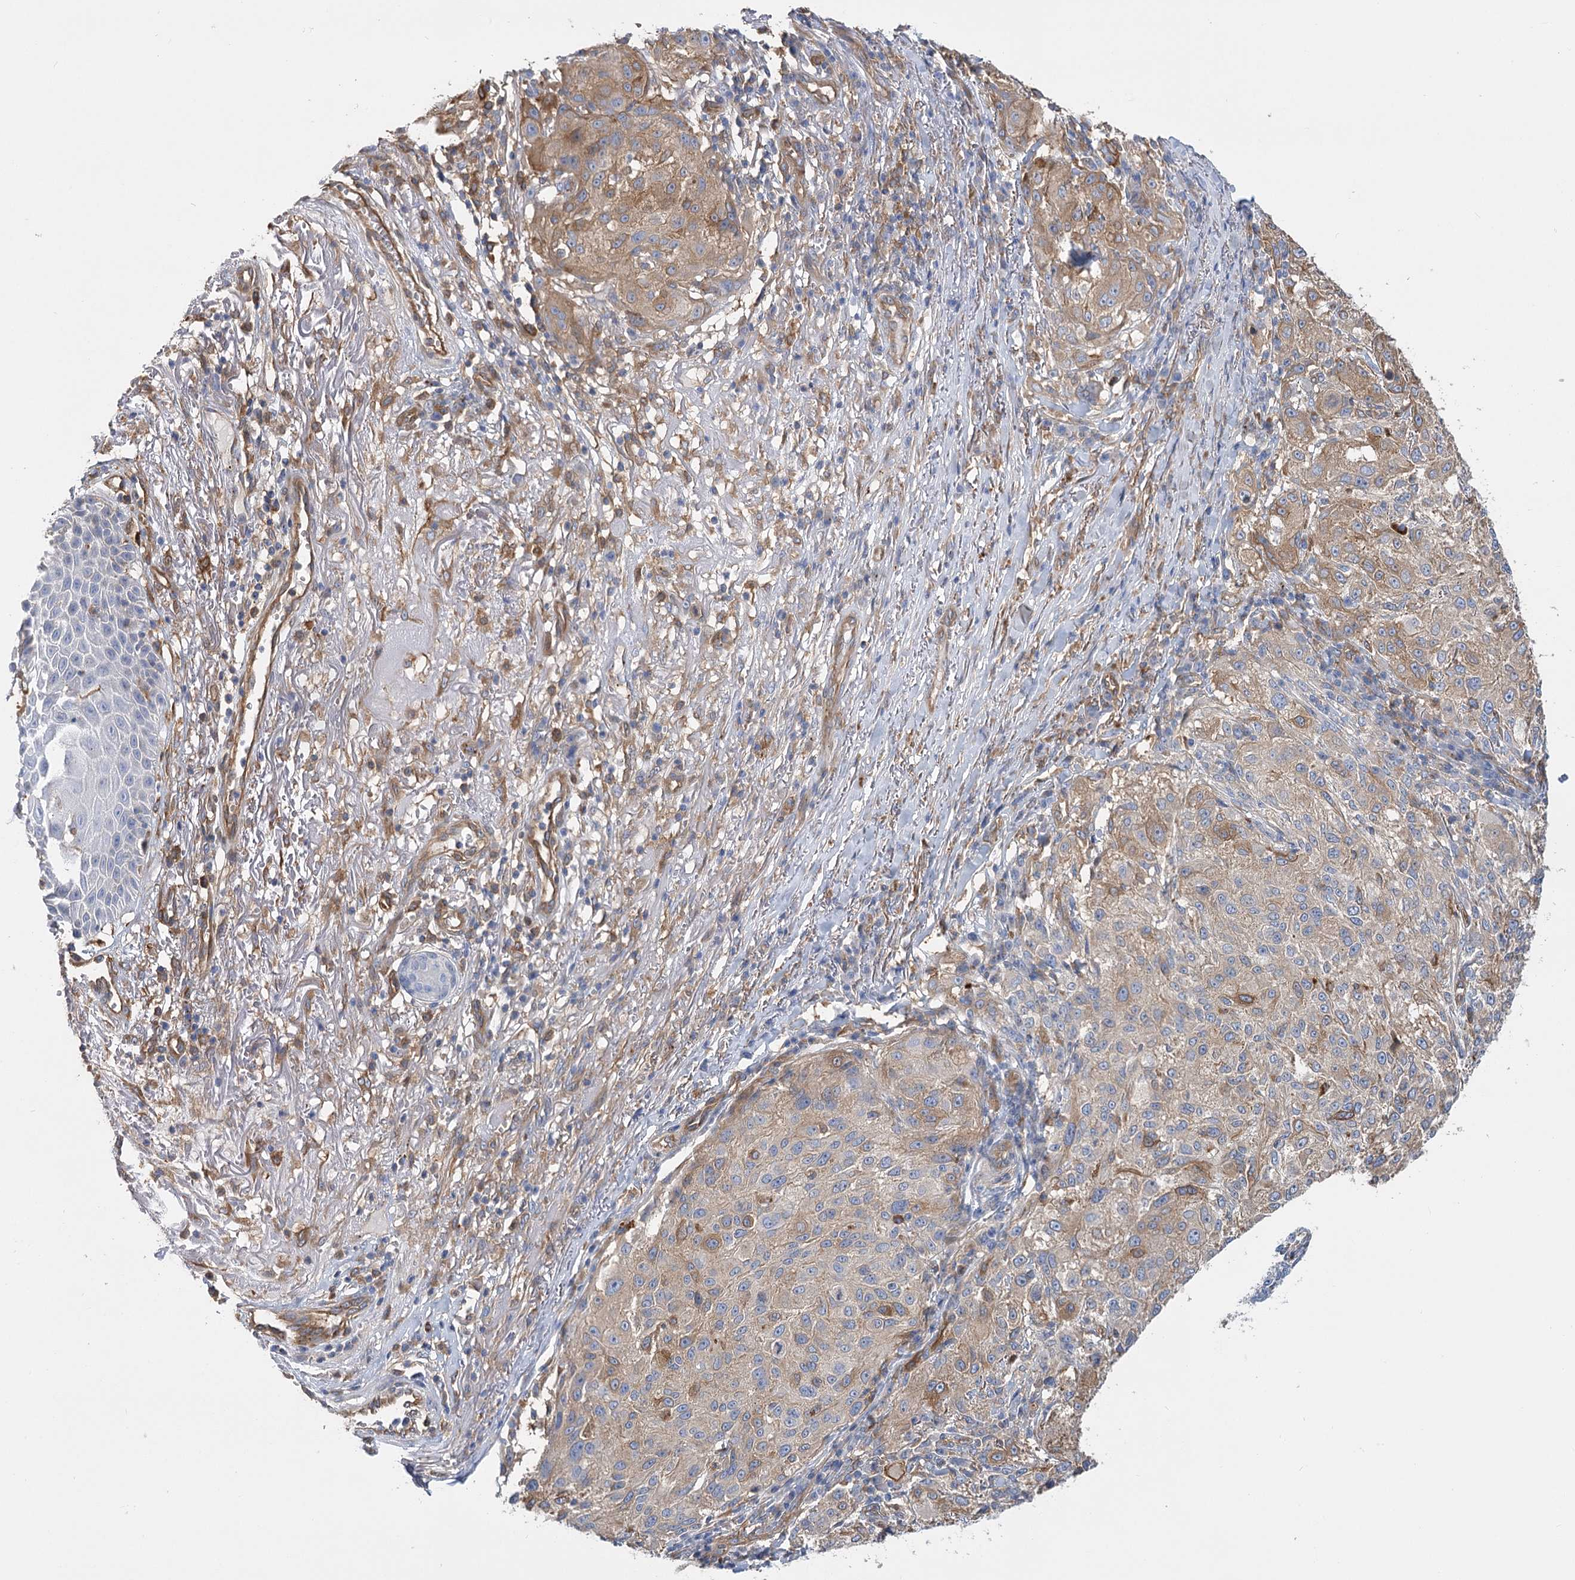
{"staining": {"intensity": "weak", "quantity": ">75%", "location": "cytoplasmic/membranous"}, "tissue": "melanoma", "cell_type": "Tumor cells", "image_type": "cancer", "snomed": [{"axis": "morphology", "description": "Necrosis, NOS"}, {"axis": "morphology", "description": "Malignant melanoma, NOS"}, {"axis": "topography", "description": "Skin"}], "caption": "Immunohistochemical staining of melanoma demonstrates weak cytoplasmic/membranous protein expression in approximately >75% of tumor cells.", "gene": "GUSB", "patient": {"sex": "female", "age": 87}}